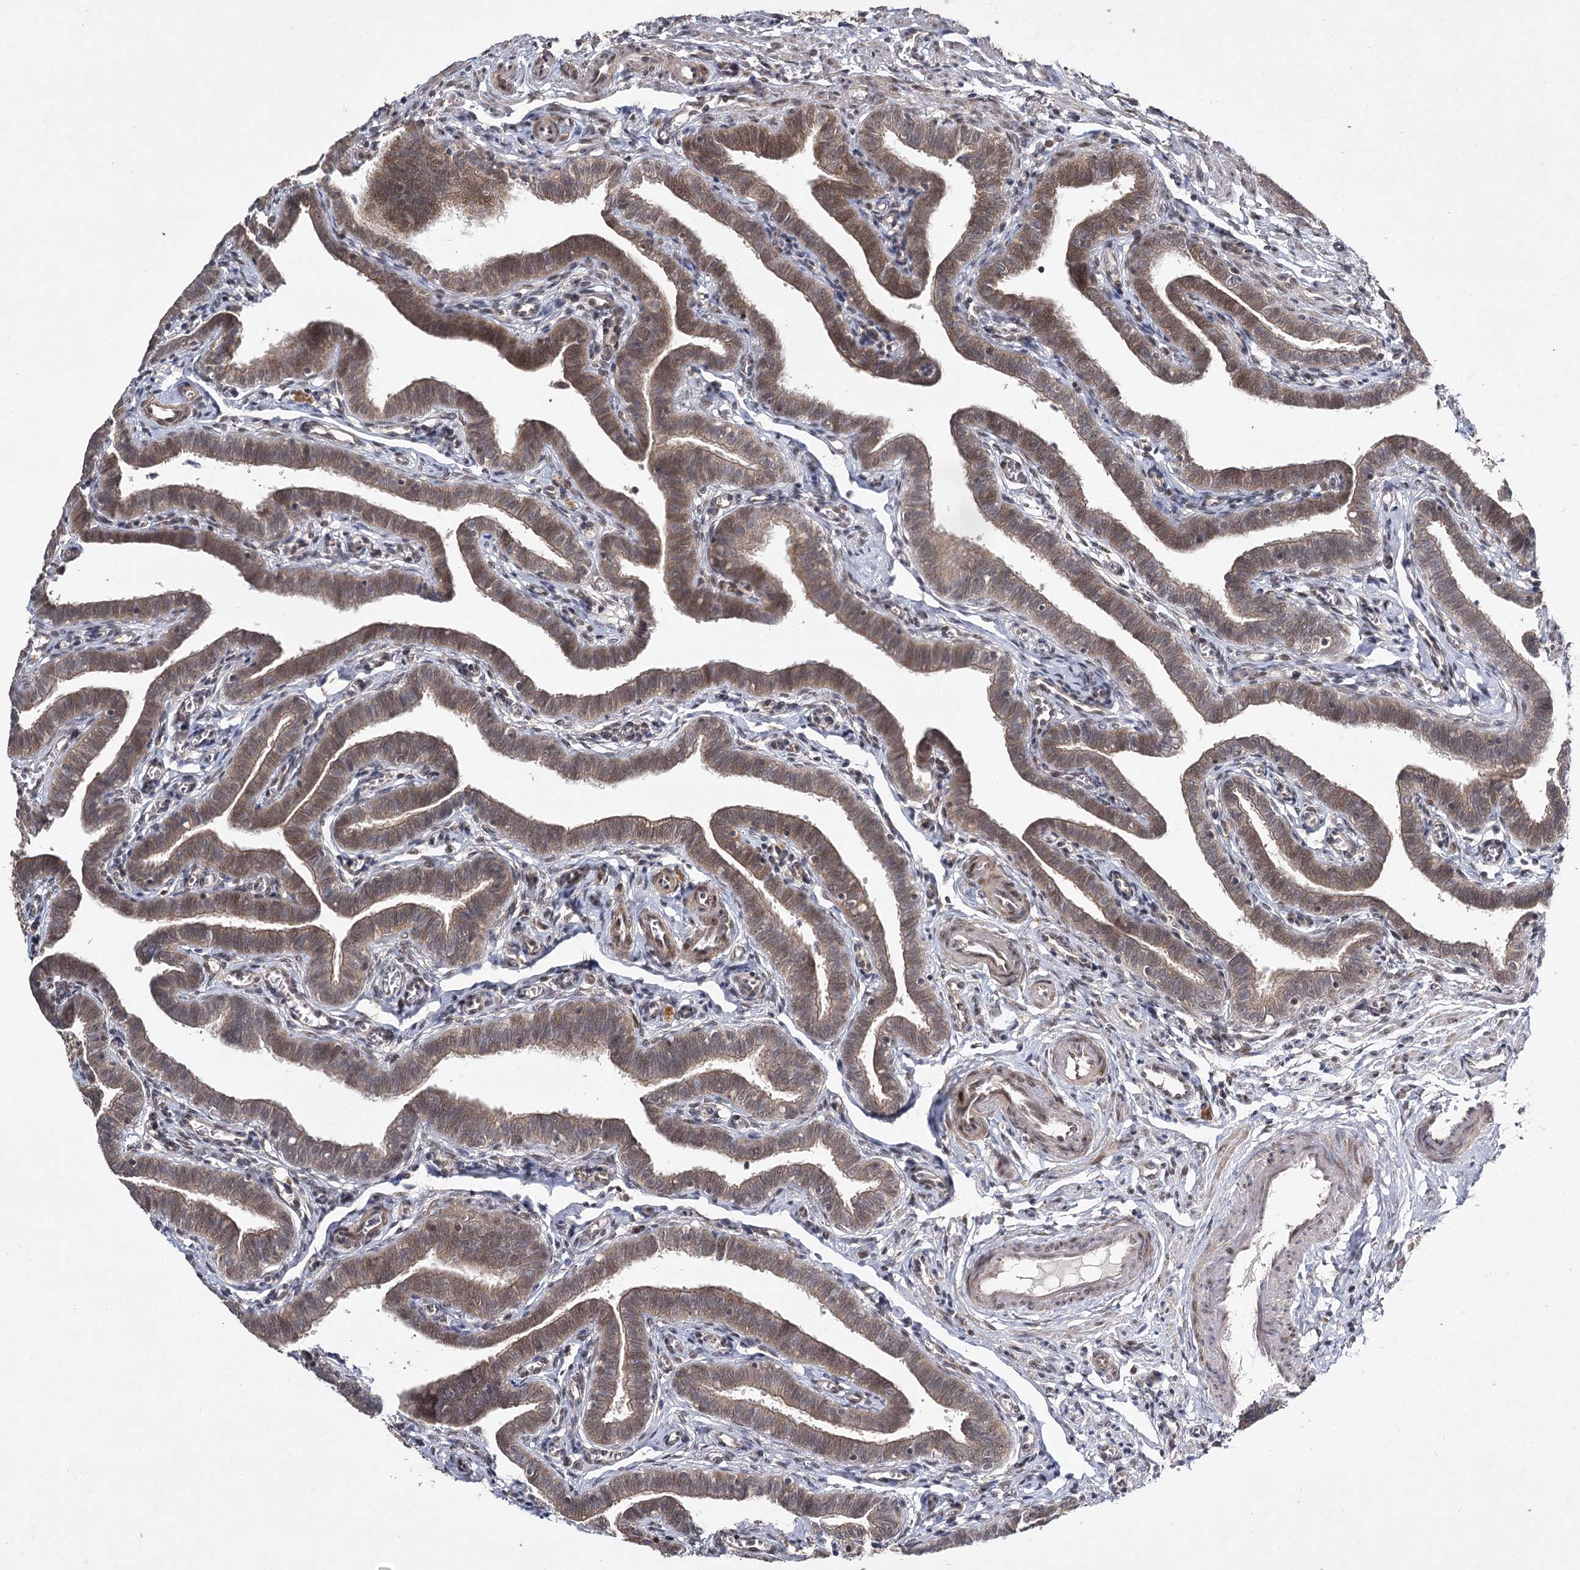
{"staining": {"intensity": "moderate", "quantity": ">75%", "location": "cytoplasmic/membranous,nuclear"}, "tissue": "fallopian tube", "cell_type": "Glandular cells", "image_type": "normal", "snomed": [{"axis": "morphology", "description": "Normal tissue, NOS"}, {"axis": "topography", "description": "Fallopian tube"}], "caption": "Immunohistochemistry image of normal fallopian tube: fallopian tube stained using immunohistochemistry reveals medium levels of moderate protein expression localized specifically in the cytoplasmic/membranous,nuclear of glandular cells, appearing as a cytoplasmic/membranous,nuclear brown color.", "gene": "DCUN1D4", "patient": {"sex": "female", "age": 36}}